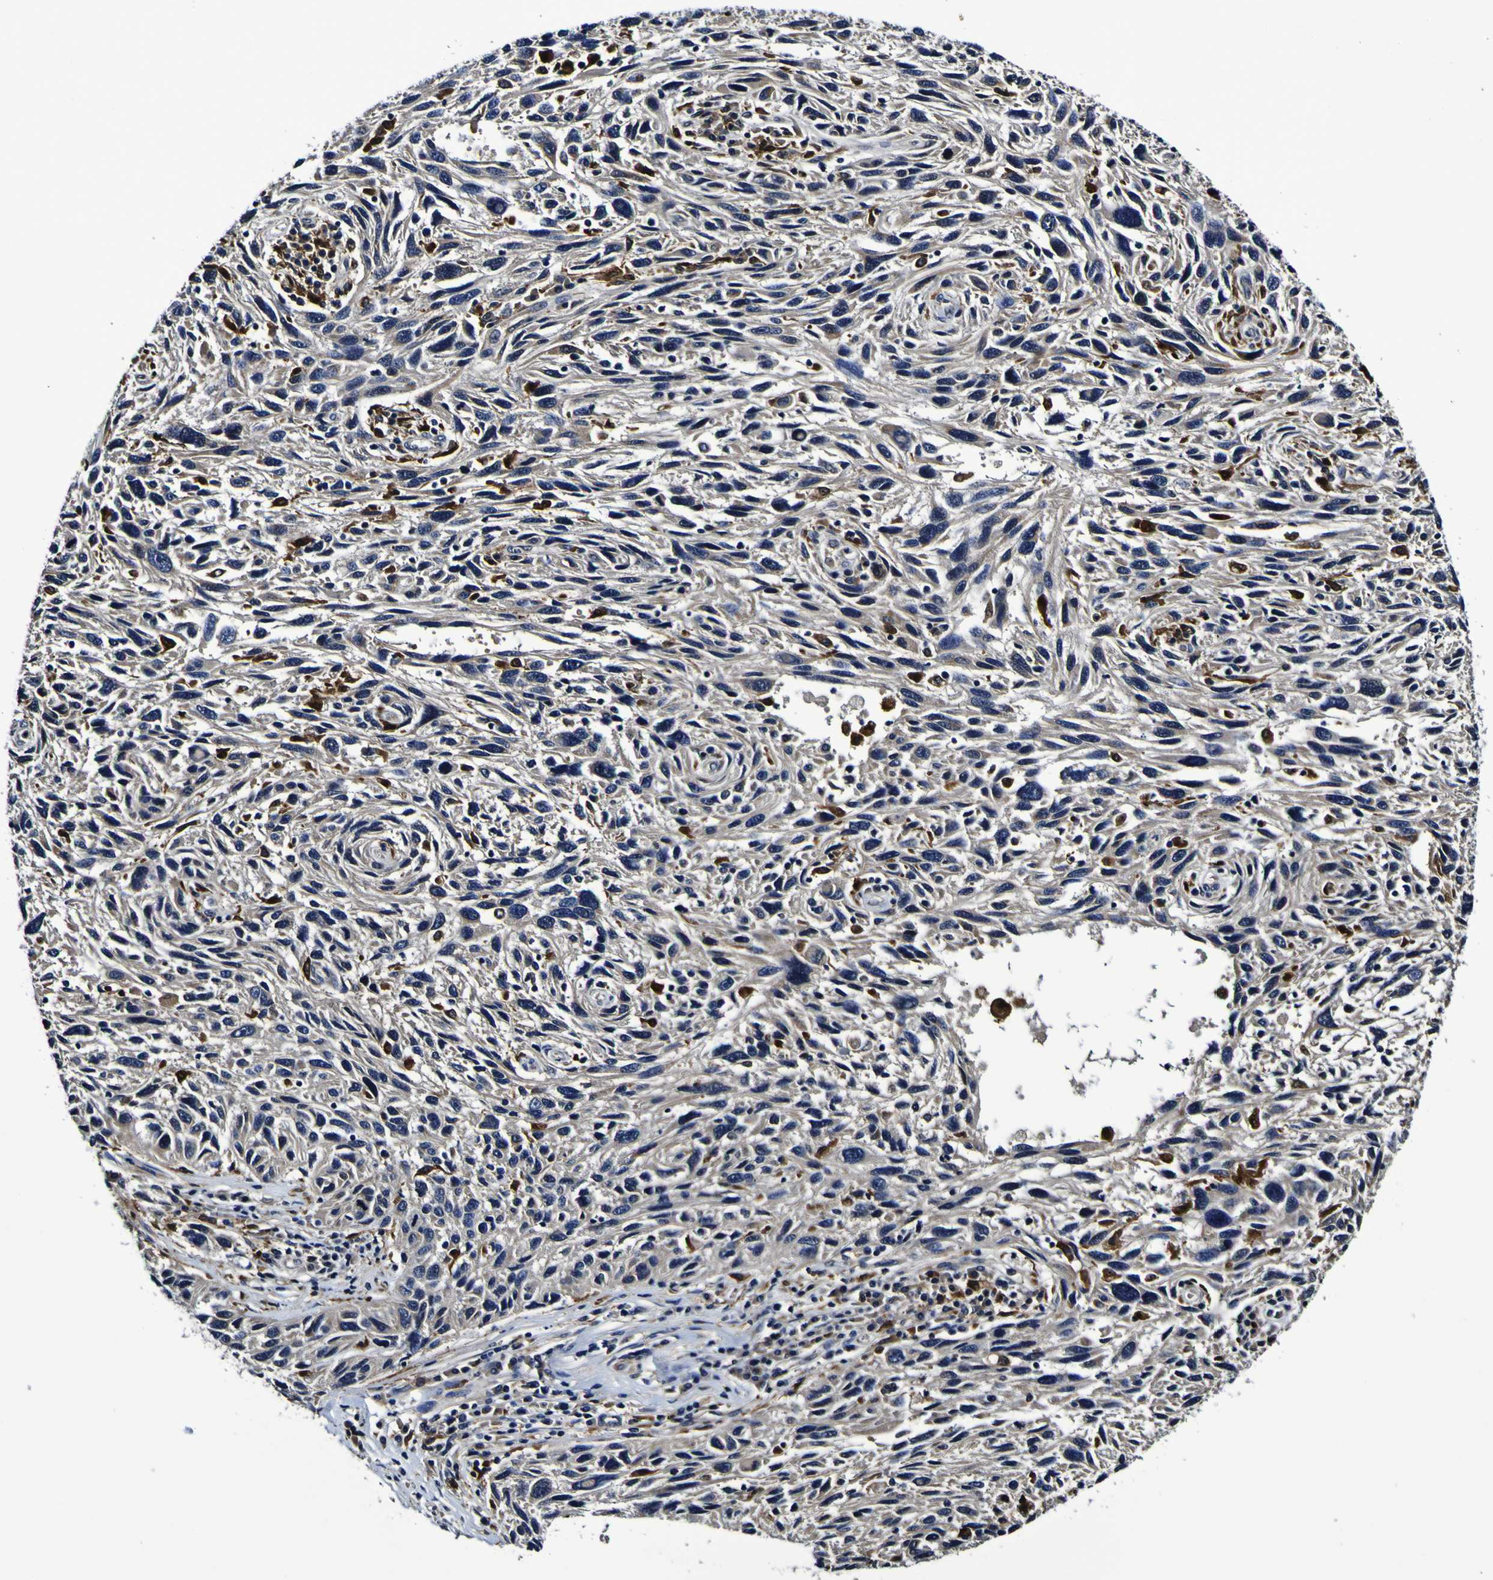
{"staining": {"intensity": "negative", "quantity": "none", "location": "none"}, "tissue": "melanoma", "cell_type": "Tumor cells", "image_type": "cancer", "snomed": [{"axis": "morphology", "description": "Malignant melanoma, NOS"}, {"axis": "topography", "description": "Skin"}], "caption": "Histopathology image shows no significant protein staining in tumor cells of melanoma.", "gene": "GPX1", "patient": {"sex": "male", "age": 53}}